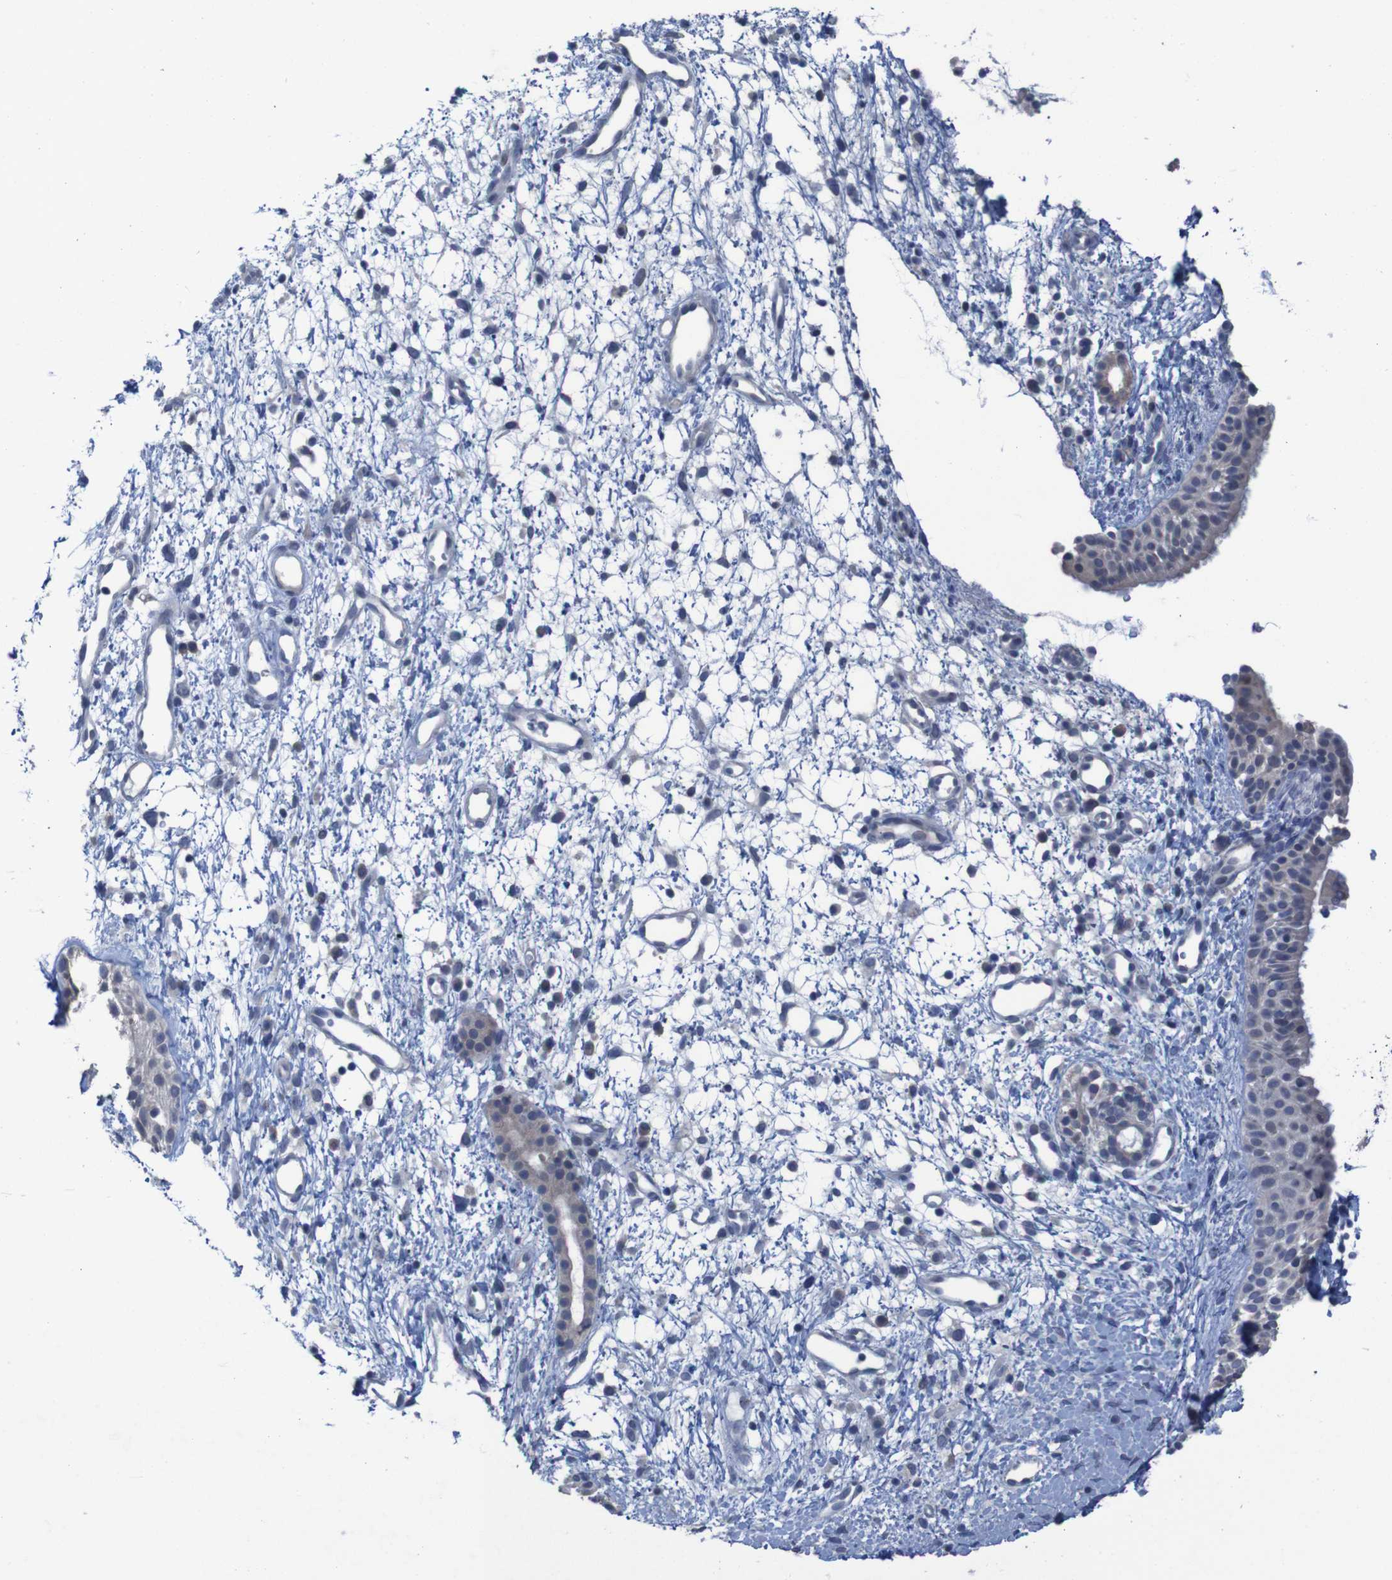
{"staining": {"intensity": "moderate", "quantity": "25%-75%", "location": "cytoplasmic/membranous,nuclear"}, "tissue": "nasopharynx", "cell_type": "Respiratory epithelial cells", "image_type": "normal", "snomed": [{"axis": "morphology", "description": "Normal tissue, NOS"}, {"axis": "topography", "description": "Nasopharynx"}], "caption": "Brown immunohistochemical staining in unremarkable nasopharynx reveals moderate cytoplasmic/membranous,nuclear positivity in approximately 25%-75% of respiratory epithelial cells. Nuclei are stained in blue.", "gene": "CLDN18", "patient": {"sex": "male", "age": 22}}